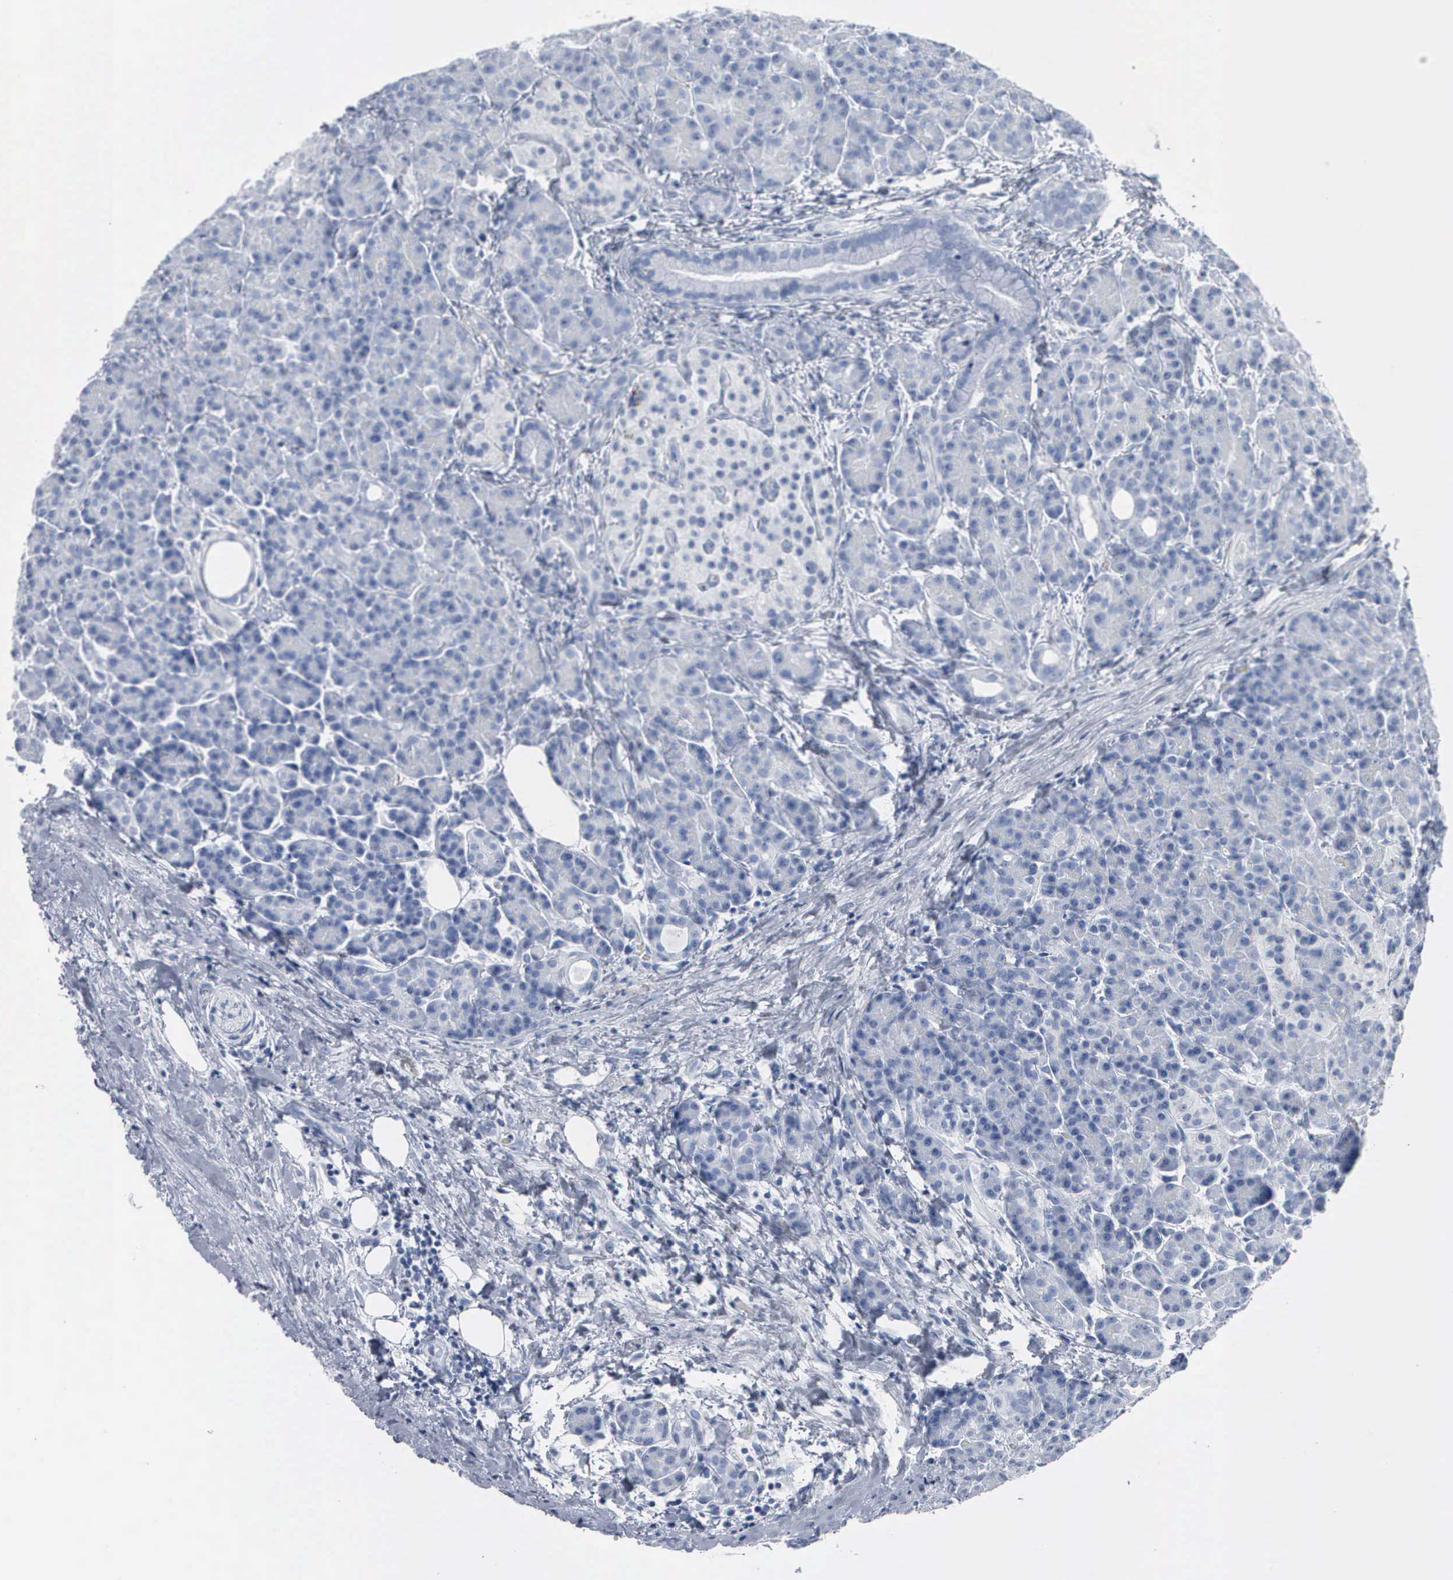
{"staining": {"intensity": "negative", "quantity": "none", "location": "none"}, "tissue": "pancreas", "cell_type": "Exocrine glandular cells", "image_type": "normal", "snomed": [{"axis": "morphology", "description": "Normal tissue, NOS"}, {"axis": "topography", "description": "Pancreas"}], "caption": "The immunohistochemistry image has no significant expression in exocrine glandular cells of pancreas. (DAB immunohistochemistry (IHC) visualized using brightfield microscopy, high magnification).", "gene": "DMD", "patient": {"sex": "female", "age": 77}}